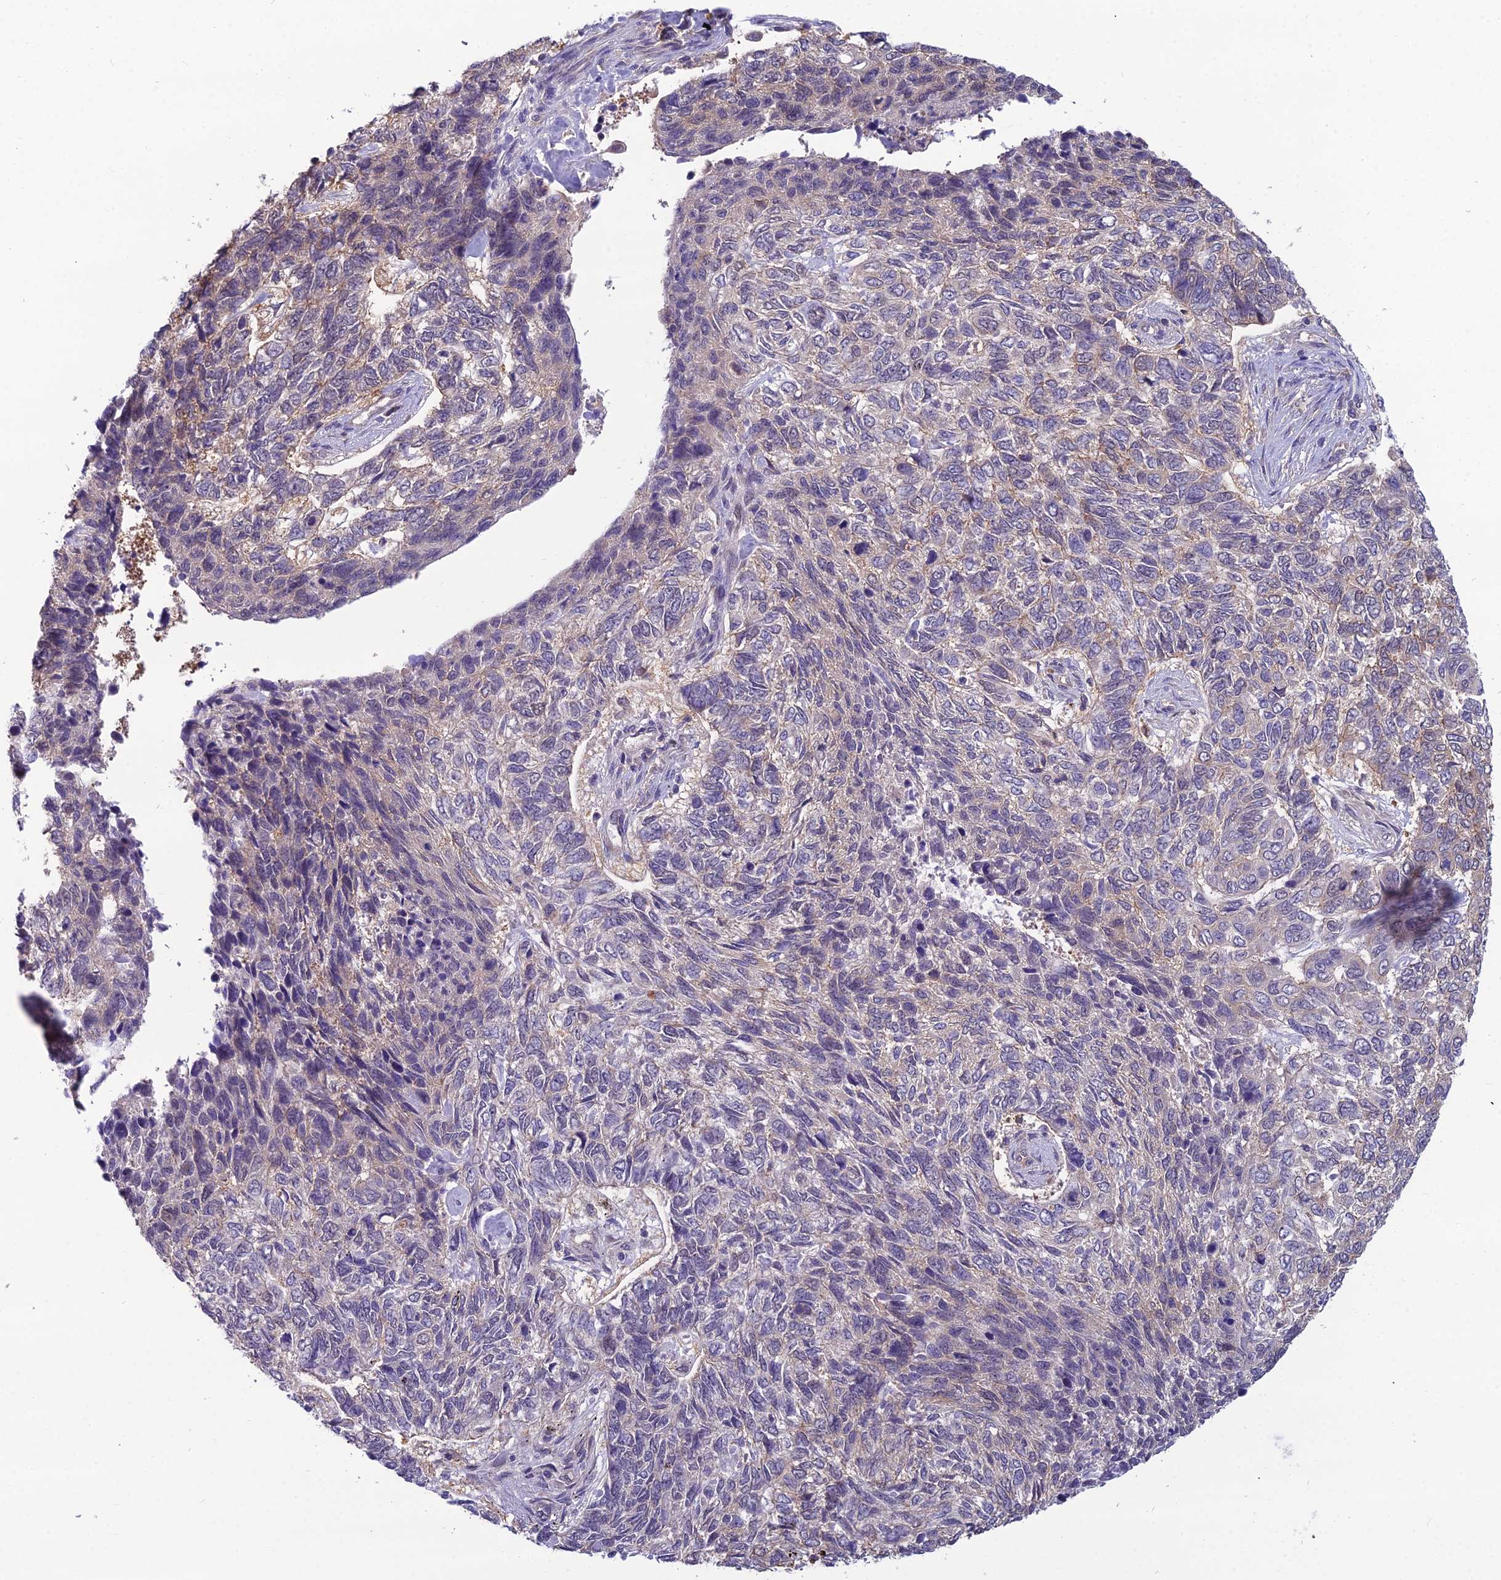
{"staining": {"intensity": "moderate", "quantity": "<25%", "location": "cytoplasmic/membranous"}, "tissue": "skin cancer", "cell_type": "Tumor cells", "image_type": "cancer", "snomed": [{"axis": "morphology", "description": "Basal cell carcinoma"}, {"axis": "topography", "description": "Skin"}], "caption": "About <25% of tumor cells in basal cell carcinoma (skin) reveal moderate cytoplasmic/membranous protein staining as visualized by brown immunohistochemical staining.", "gene": "MVD", "patient": {"sex": "female", "age": 65}}